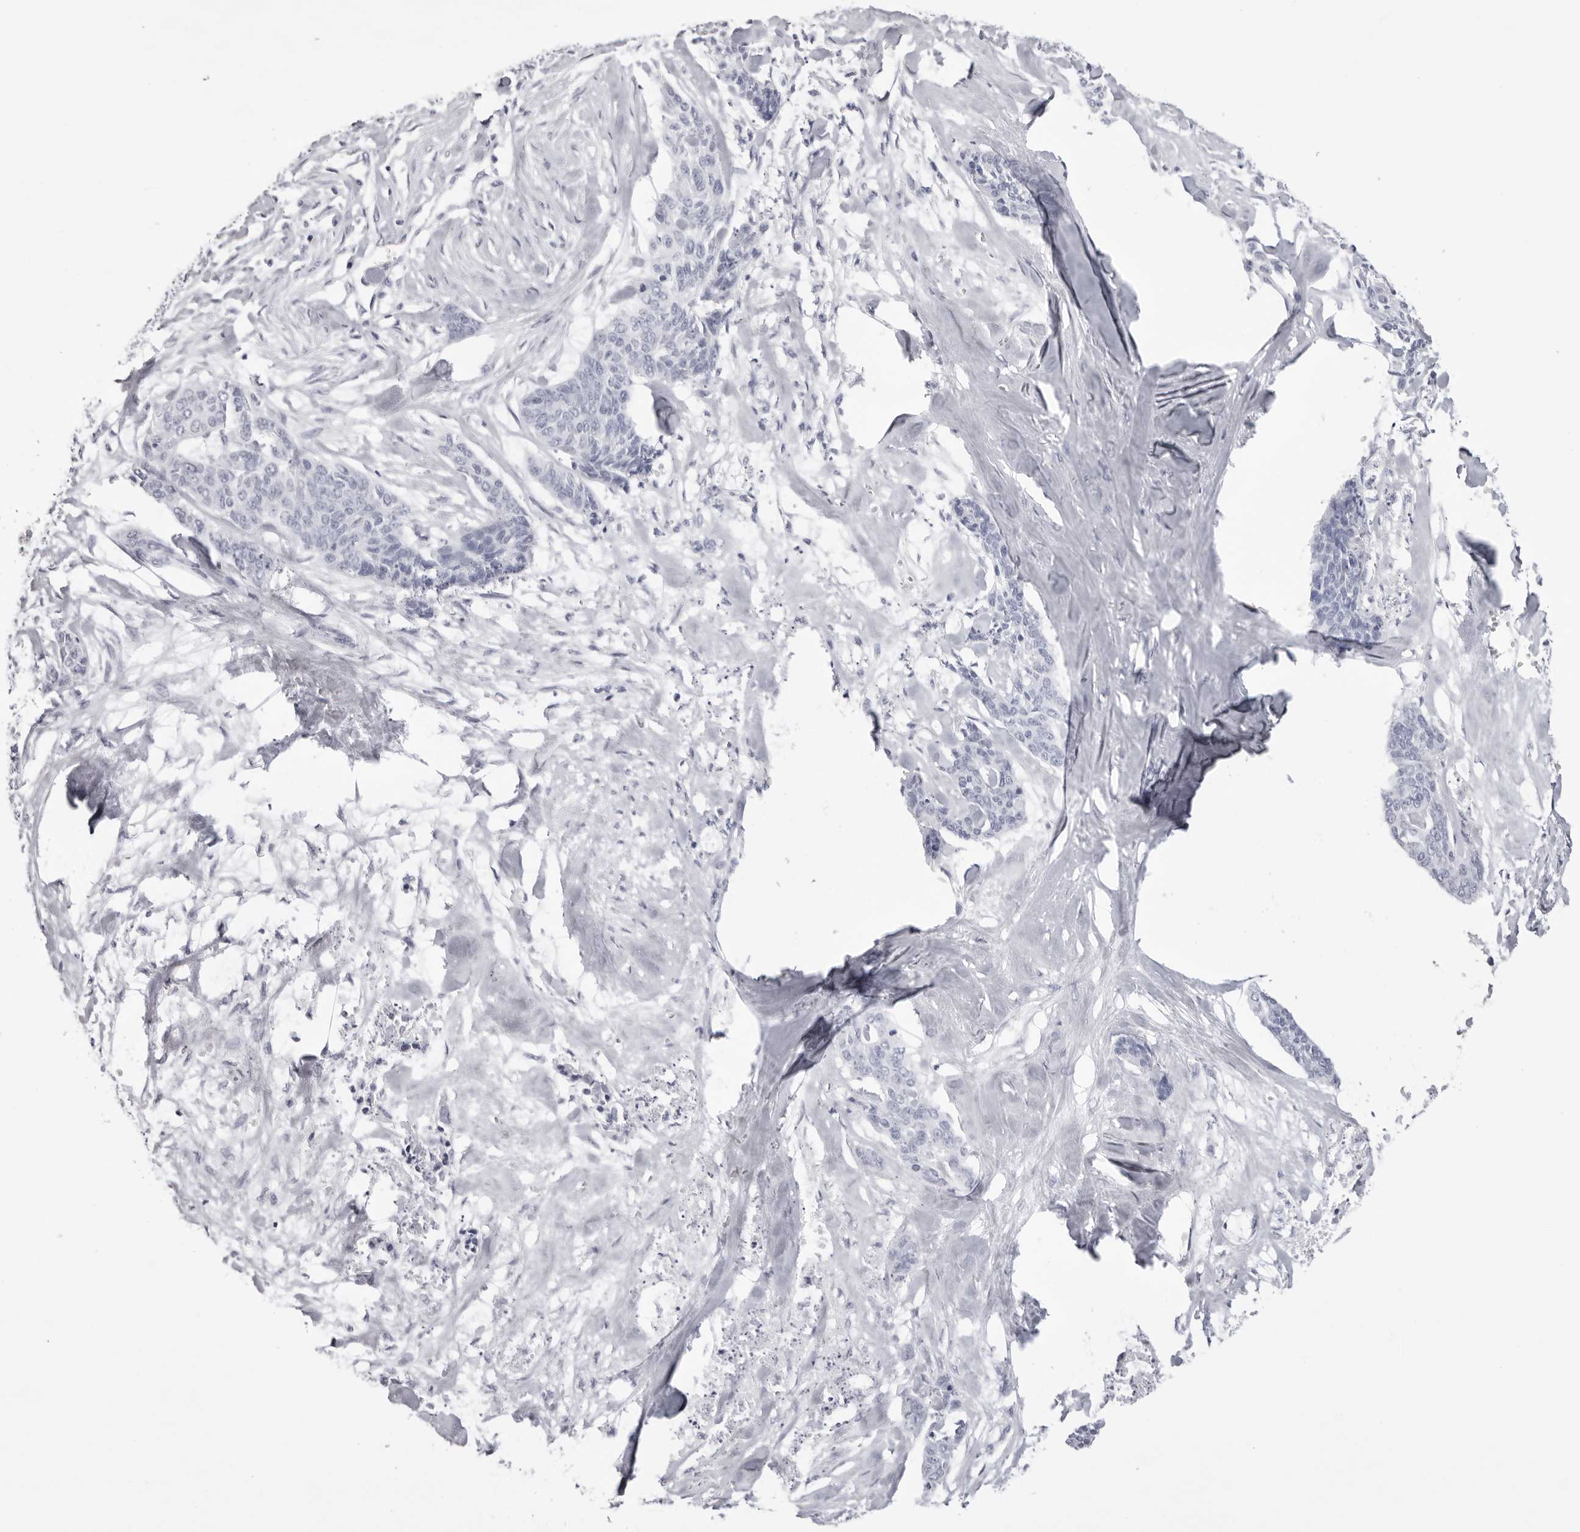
{"staining": {"intensity": "negative", "quantity": "none", "location": "none"}, "tissue": "skin cancer", "cell_type": "Tumor cells", "image_type": "cancer", "snomed": [{"axis": "morphology", "description": "Basal cell carcinoma"}, {"axis": "topography", "description": "Skin"}], "caption": "This is a micrograph of immunohistochemistry (IHC) staining of skin basal cell carcinoma, which shows no positivity in tumor cells.", "gene": "TMOD4", "patient": {"sex": "female", "age": 64}}